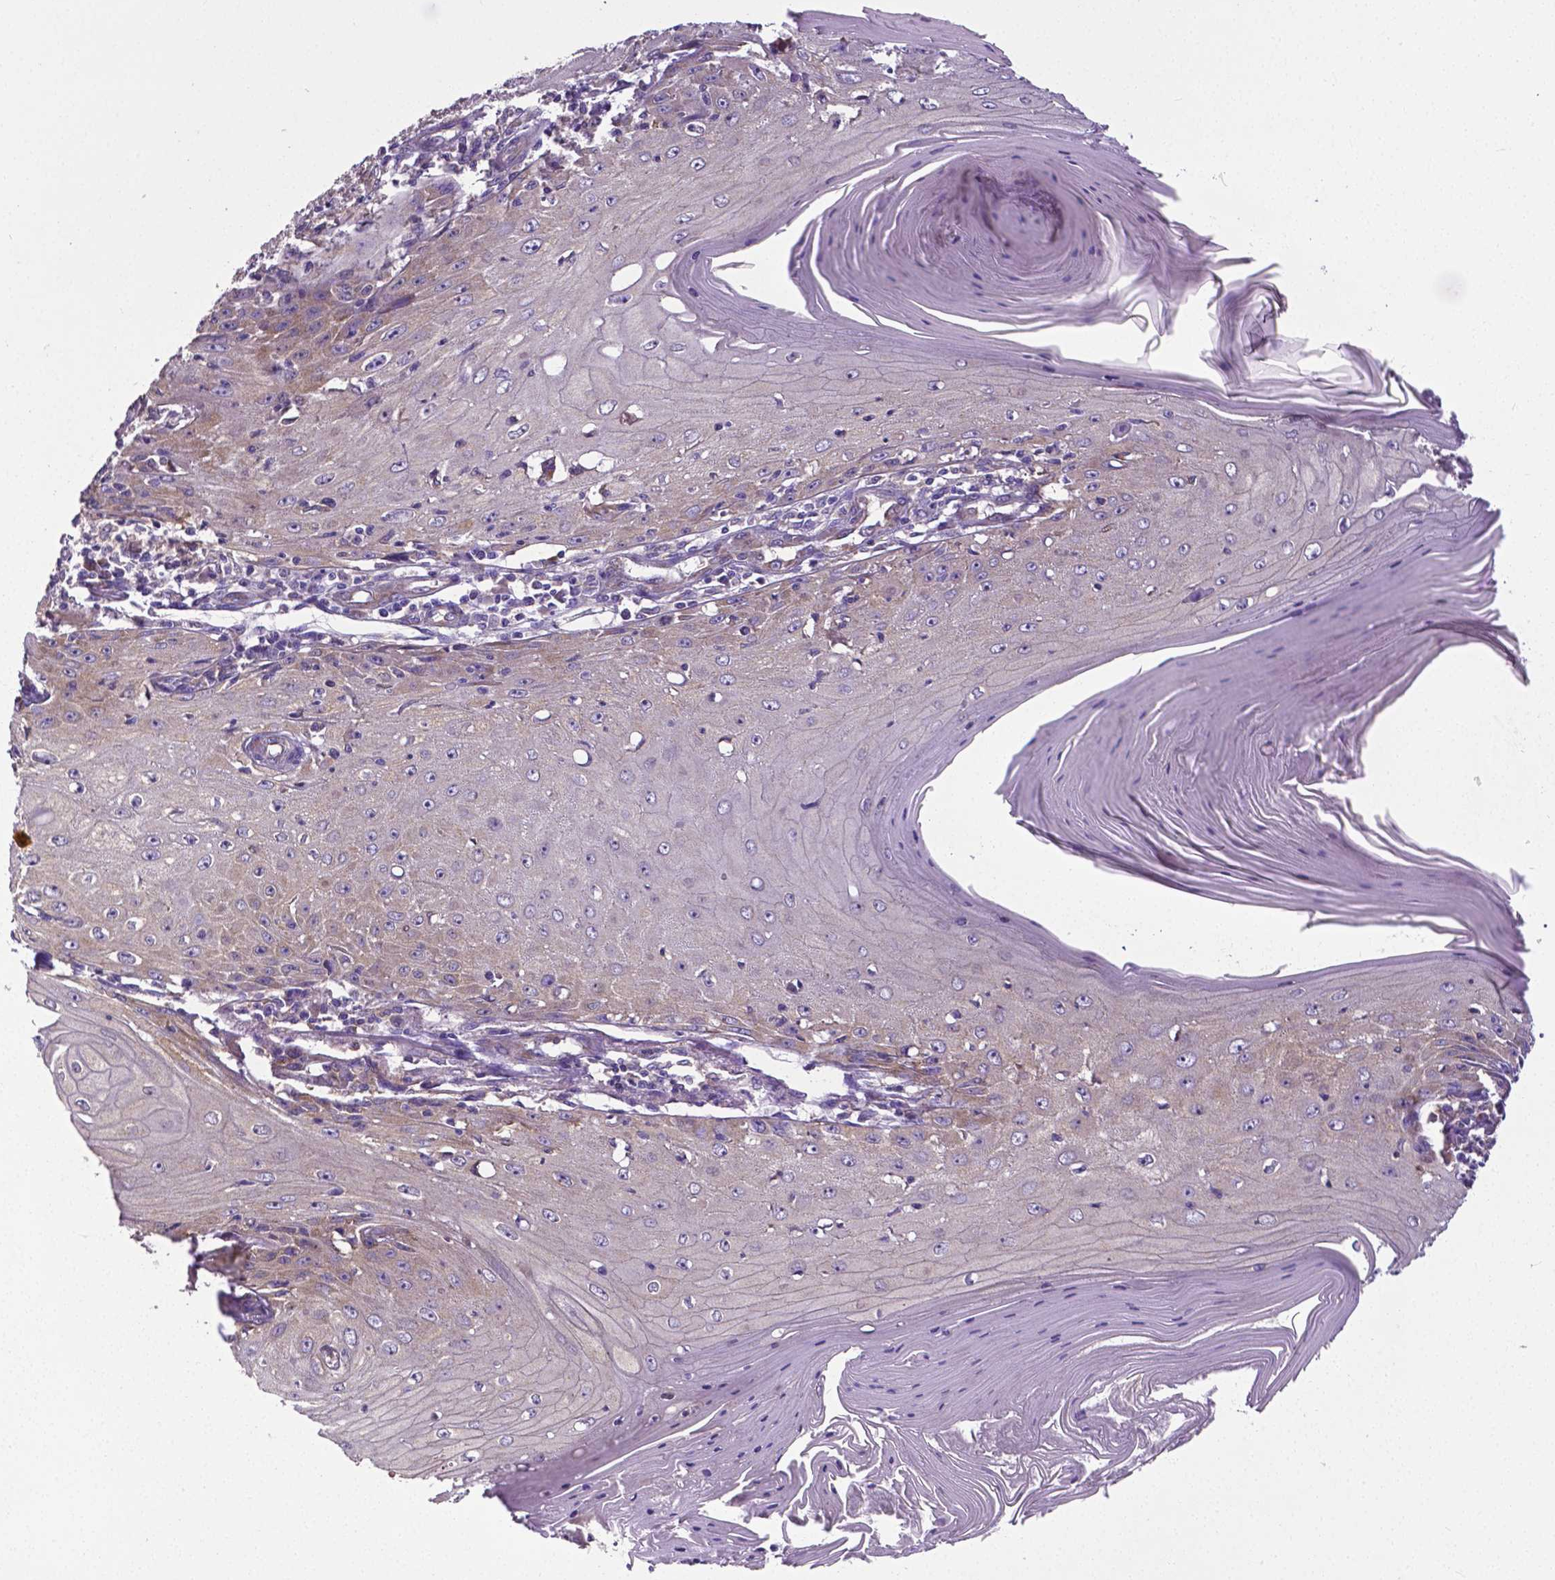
{"staining": {"intensity": "weak", "quantity": "<25%", "location": "cytoplasmic/membranous"}, "tissue": "skin cancer", "cell_type": "Tumor cells", "image_type": "cancer", "snomed": [{"axis": "morphology", "description": "Squamous cell carcinoma, NOS"}, {"axis": "topography", "description": "Skin"}], "caption": "The immunohistochemistry (IHC) micrograph has no significant positivity in tumor cells of skin cancer (squamous cell carcinoma) tissue.", "gene": "DICER1", "patient": {"sex": "female", "age": 73}}